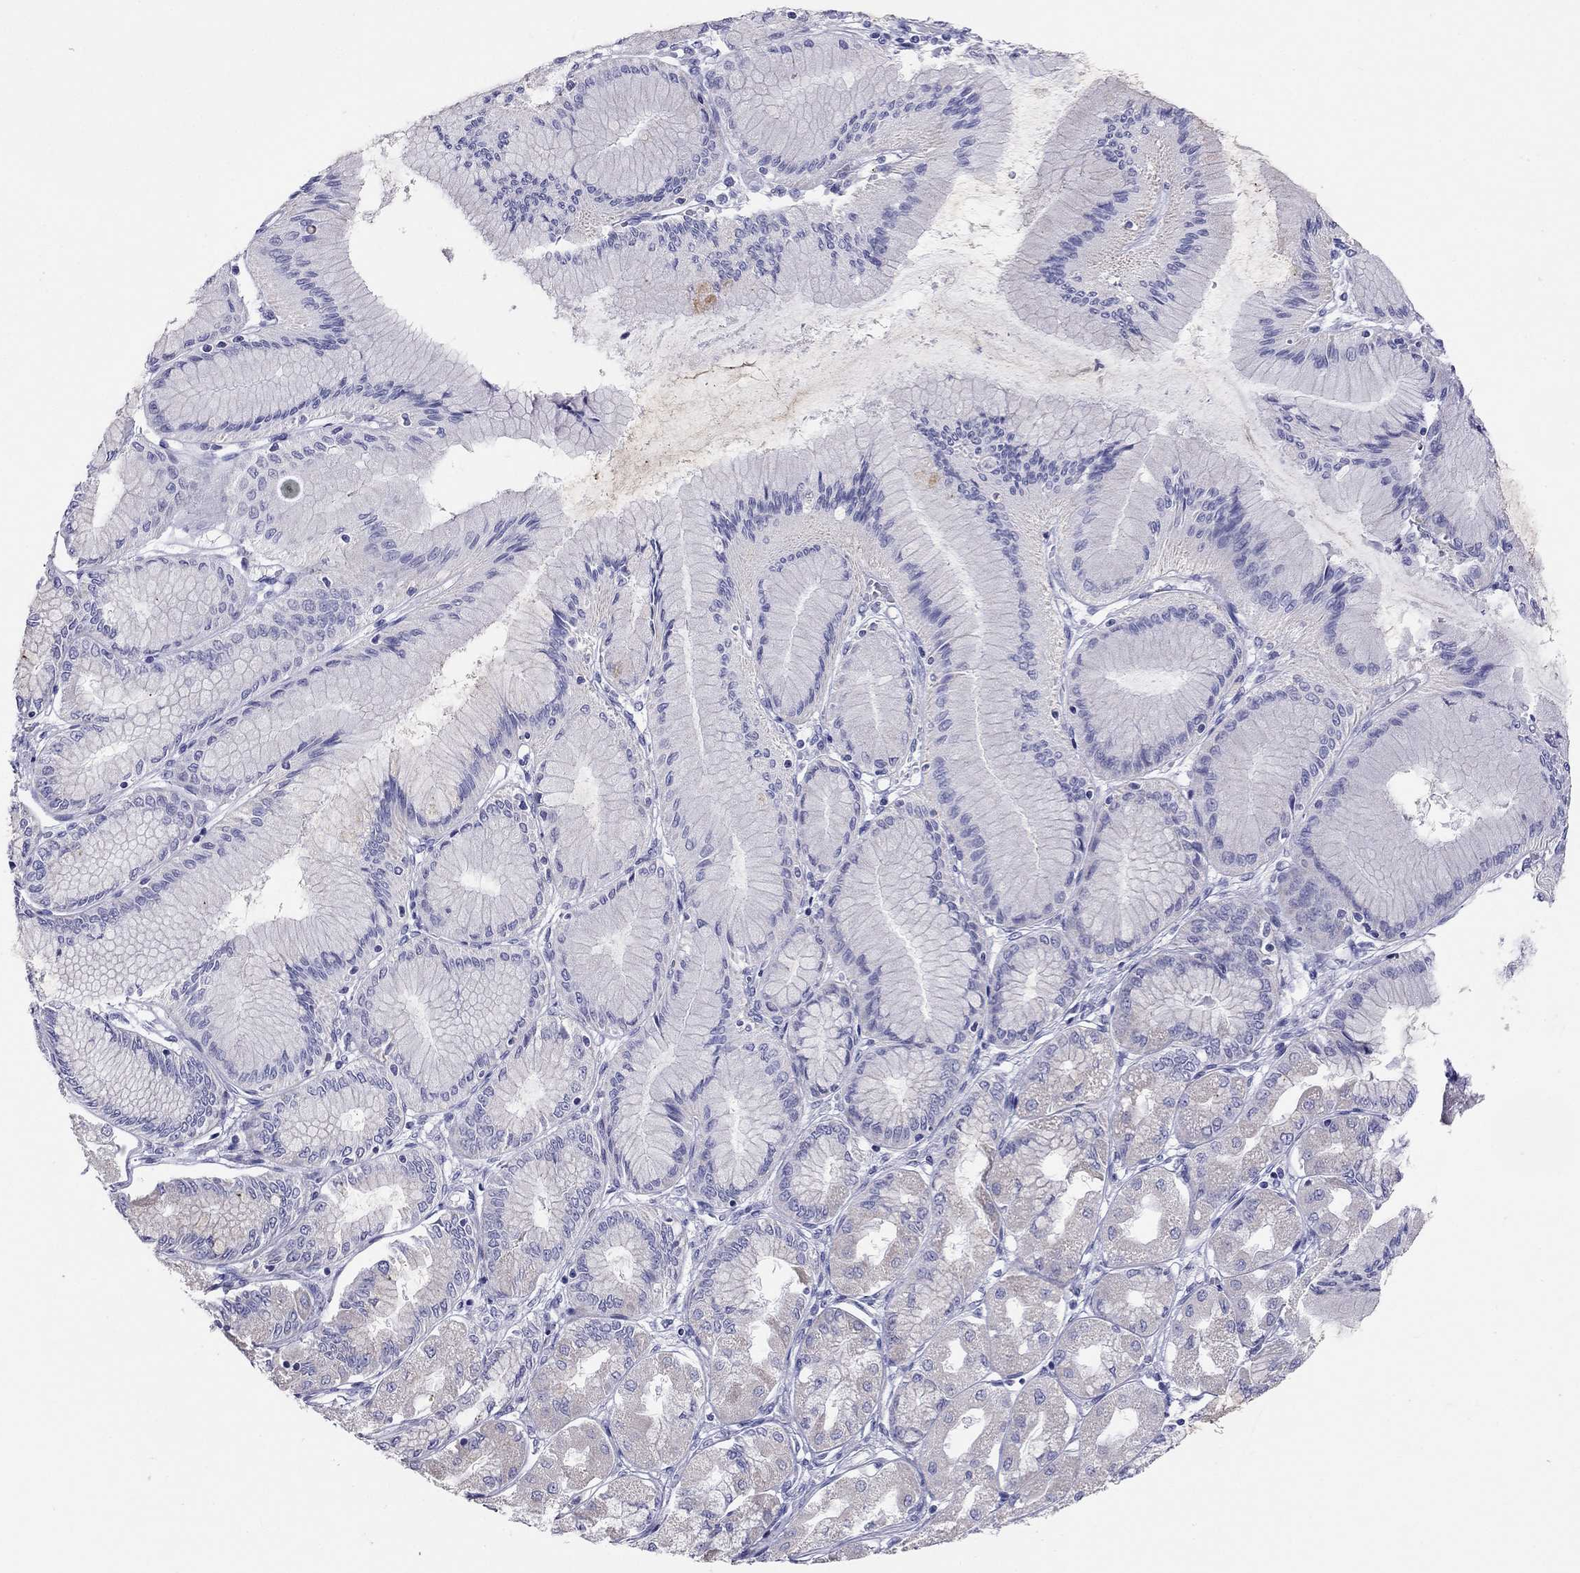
{"staining": {"intensity": "negative", "quantity": "none", "location": "none"}, "tissue": "stomach cancer", "cell_type": "Tumor cells", "image_type": "cancer", "snomed": [{"axis": "morphology", "description": "Normal tissue, NOS"}, {"axis": "morphology", "description": "Adenocarcinoma, NOS"}, {"axis": "morphology", "description": "Adenocarcinoma, High grade"}, {"axis": "topography", "description": "Stomach, upper"}, {"axis": "topography", "description": "Stomach"}], "caption": "IHC image of human stomach adenocarcinoma stained for a protein (brown), which exhibits no expression in tumor cells.", "gene": "DPY19L2", "patient": {"sex": "female", "age": 65}}